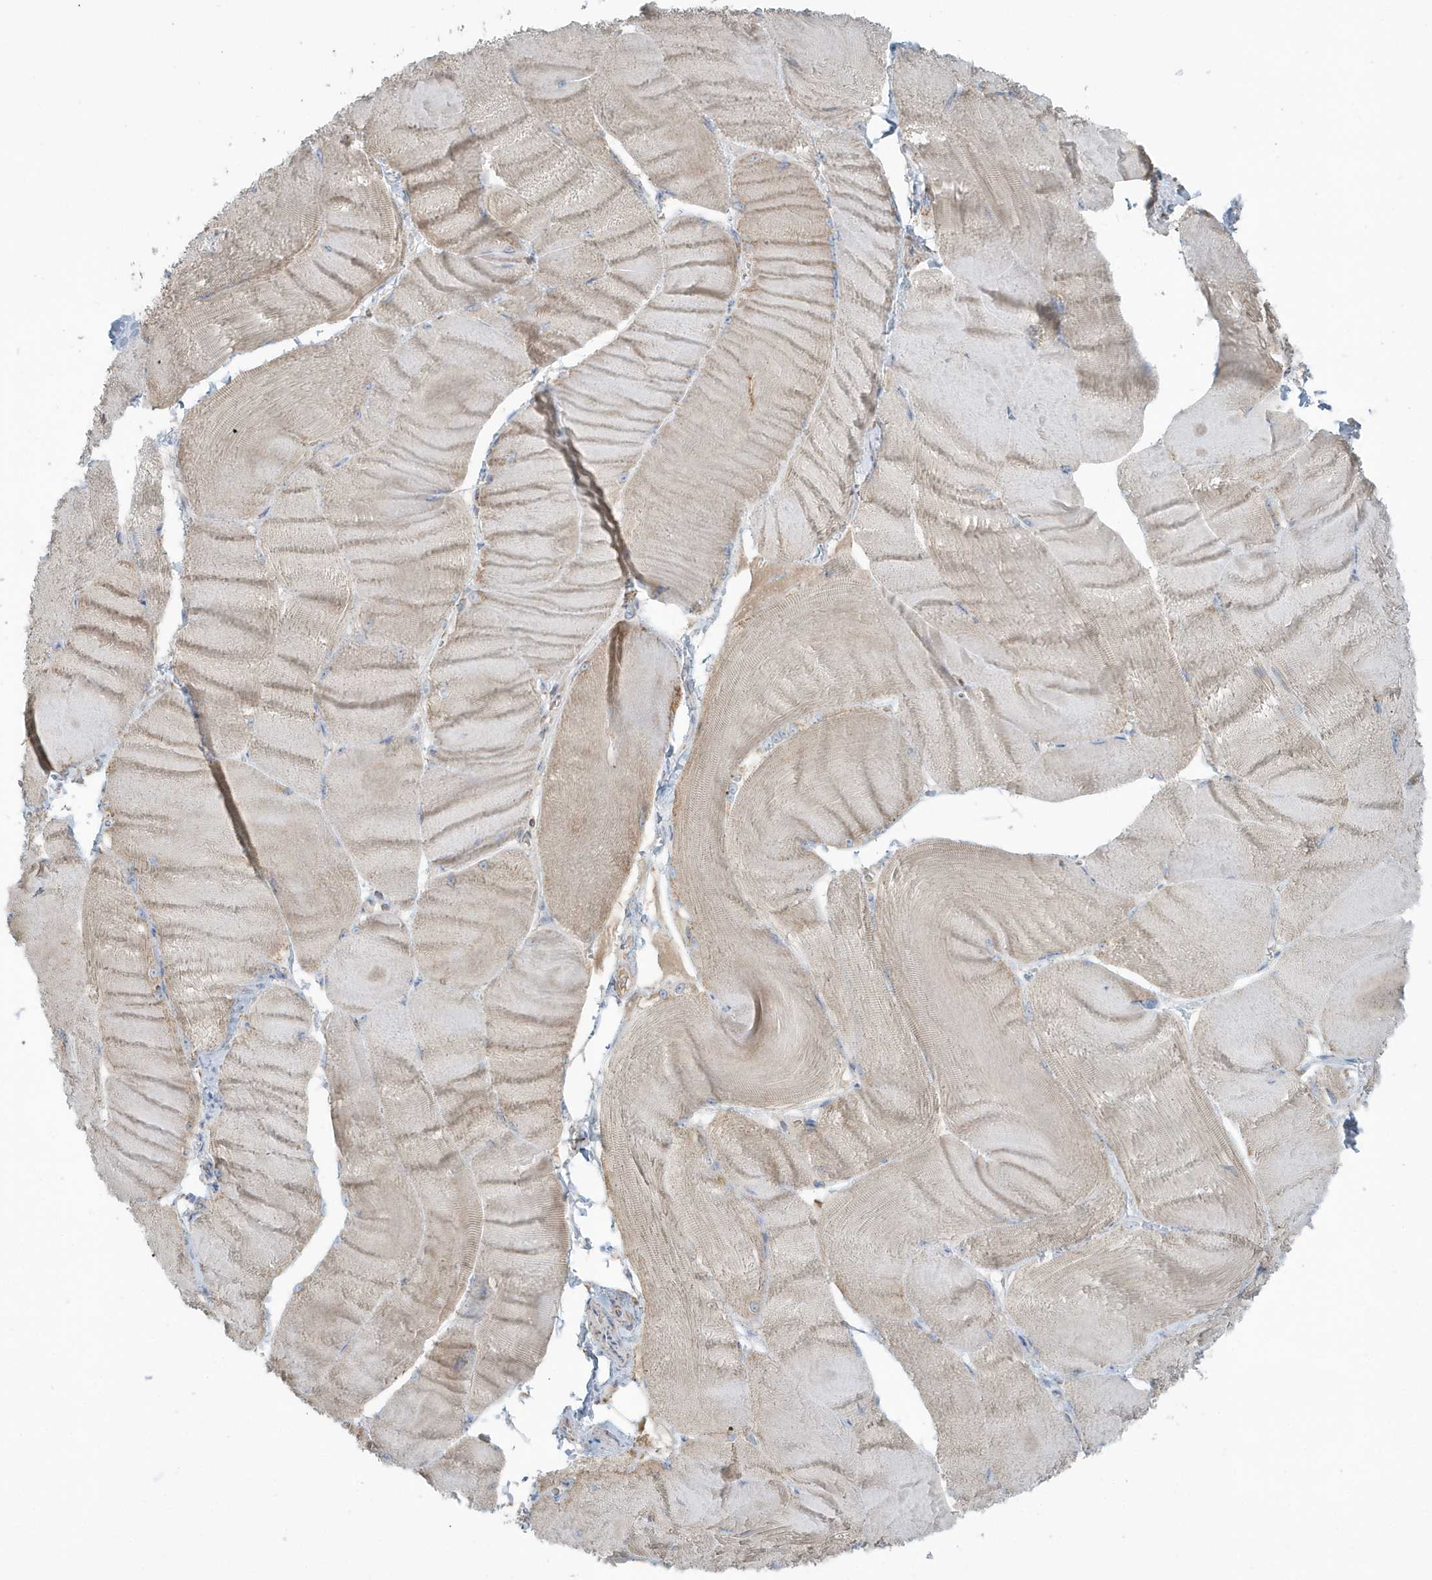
{"staining": {"intensity": "weak", "quantity": "25%-75%", "location": "cytoplasmic/membranous"}, "tissue": "skeletal muscle", "cell_type": "Myocytes", "image_type": "normal", "snomed": [{"axis": "morphology", "description": "Normal tissue, NOS"}, {"axis": "morphology", "description": "Basal cell carcinoma"}, {"axis": "topography", "description": "Skeletal muscle"}], "caption": "A histopathology image of skeletal muscle stained for a protein shows weak cytoplasmic/membranous brown staining in myocytes. (Stains: DAB (3,3'-diaminobenzidine) in brown, nuclei in blue, Microscopy: brightfield microscopy at high magnification).", "gene": "RAB11FIP3", "patient": {"sex": "female", "age": 64}}